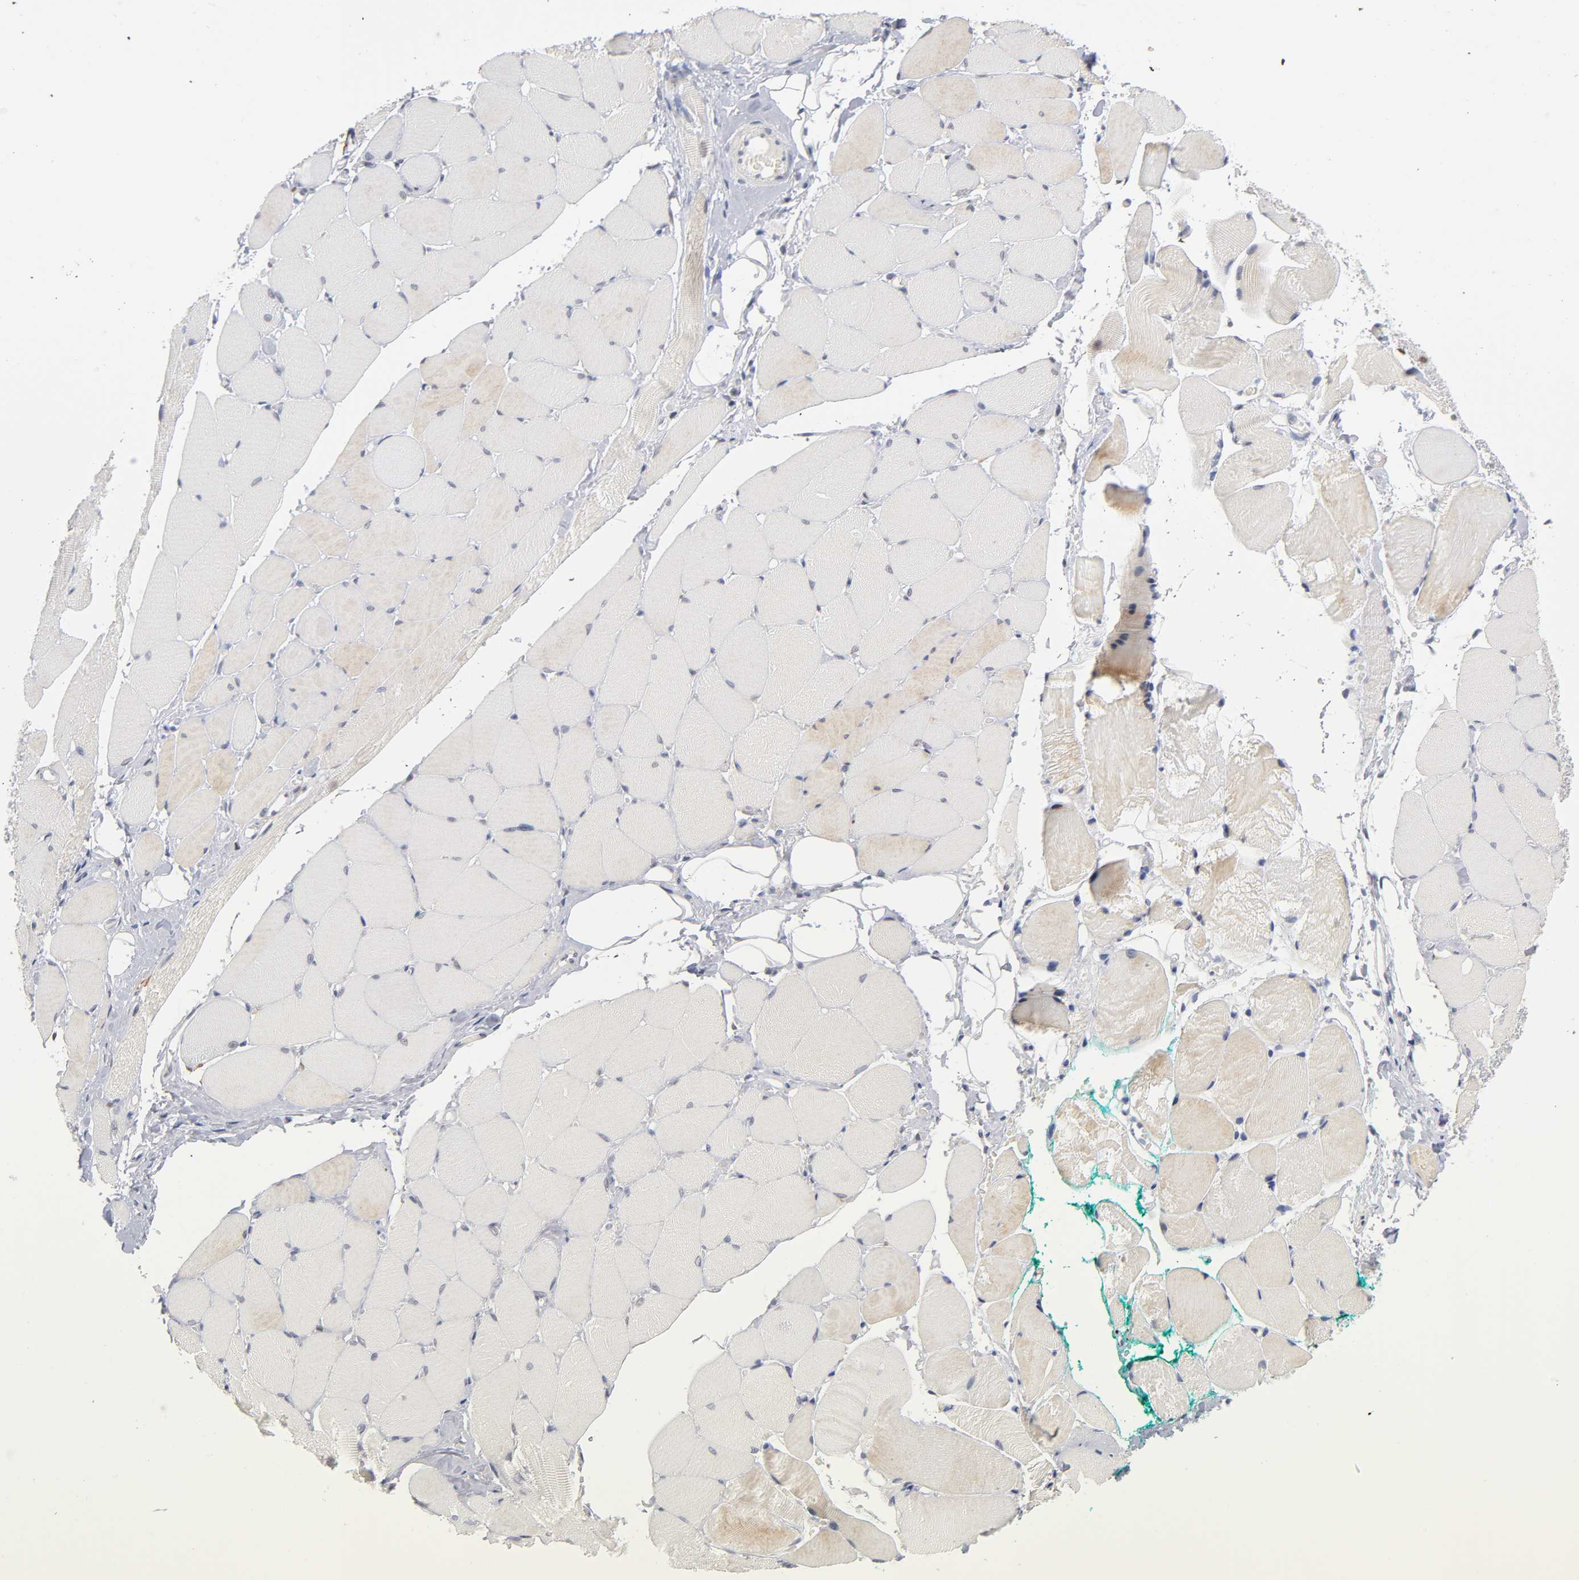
{"staining": {"intensity": "weak", "quantity": "<25%", "location": "cytoplasmic/membranous,nuclear"}, "tissue": "skeletal muscle", "cell_type": "Myocytes", "image_type": "normal", "snomed": [{"axis": "morphology", "description": "Normal tissue, NOS"}, {"axis": "topography", "description": "Skeletal muscle"}, {"axis": "topography", "description": "Peripheral nerve tissue"}], "caption": "Immunohistochemistry (IHC) histopathology image of benign skeletal muscle: skeletal muscle stained with DAB reveals no significant protein staining in myocytes. (Brightfield microscopy of DAB (3,3'-diaminobenzidine) immunohistochemistry (IHC) at high magnification).", "gene": "CRABP2", "patient": {"sex": "female", "age": 84}}